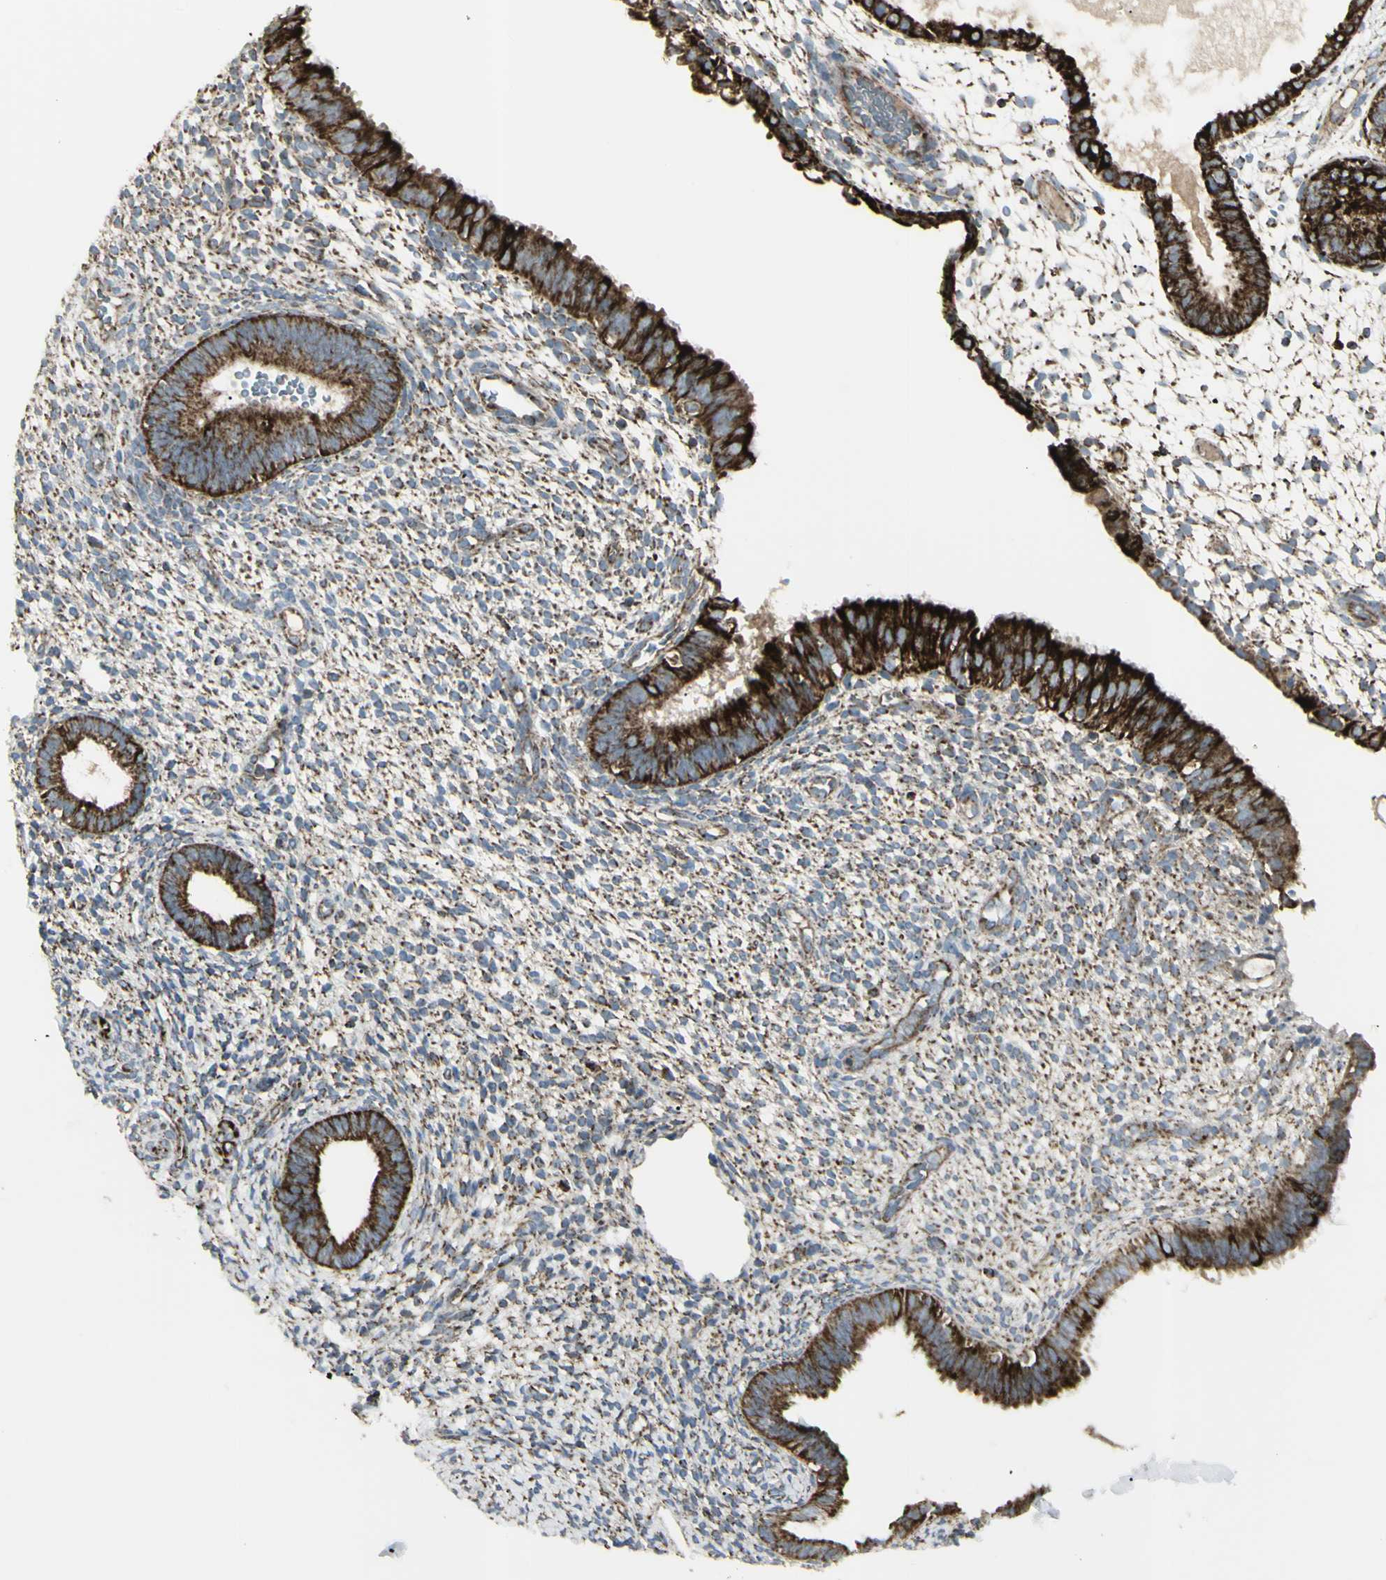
{"staining": {"intensity": "moderate", "quantity": "25%-75%", "location": "cytoplasmic/membranous"}, "tissue": "endometrium", "cell_type": "Cells in endometrial stroma", "image_type": "normal", "snomed": [{"axis": "morphology", "description": "Normal tissue, NOS"}, {"axis": "topography", "description": "Endometrium"}], "caption": "Immunohistochemical staining of unremarkable human endometrium exhibits moderate cytoplasmic/membranous protein expression in approximately 25%-75% of cells in endometrial stroma.", "gene": "CYB5R1", "patient": {"sex": "female", "age": 61}}